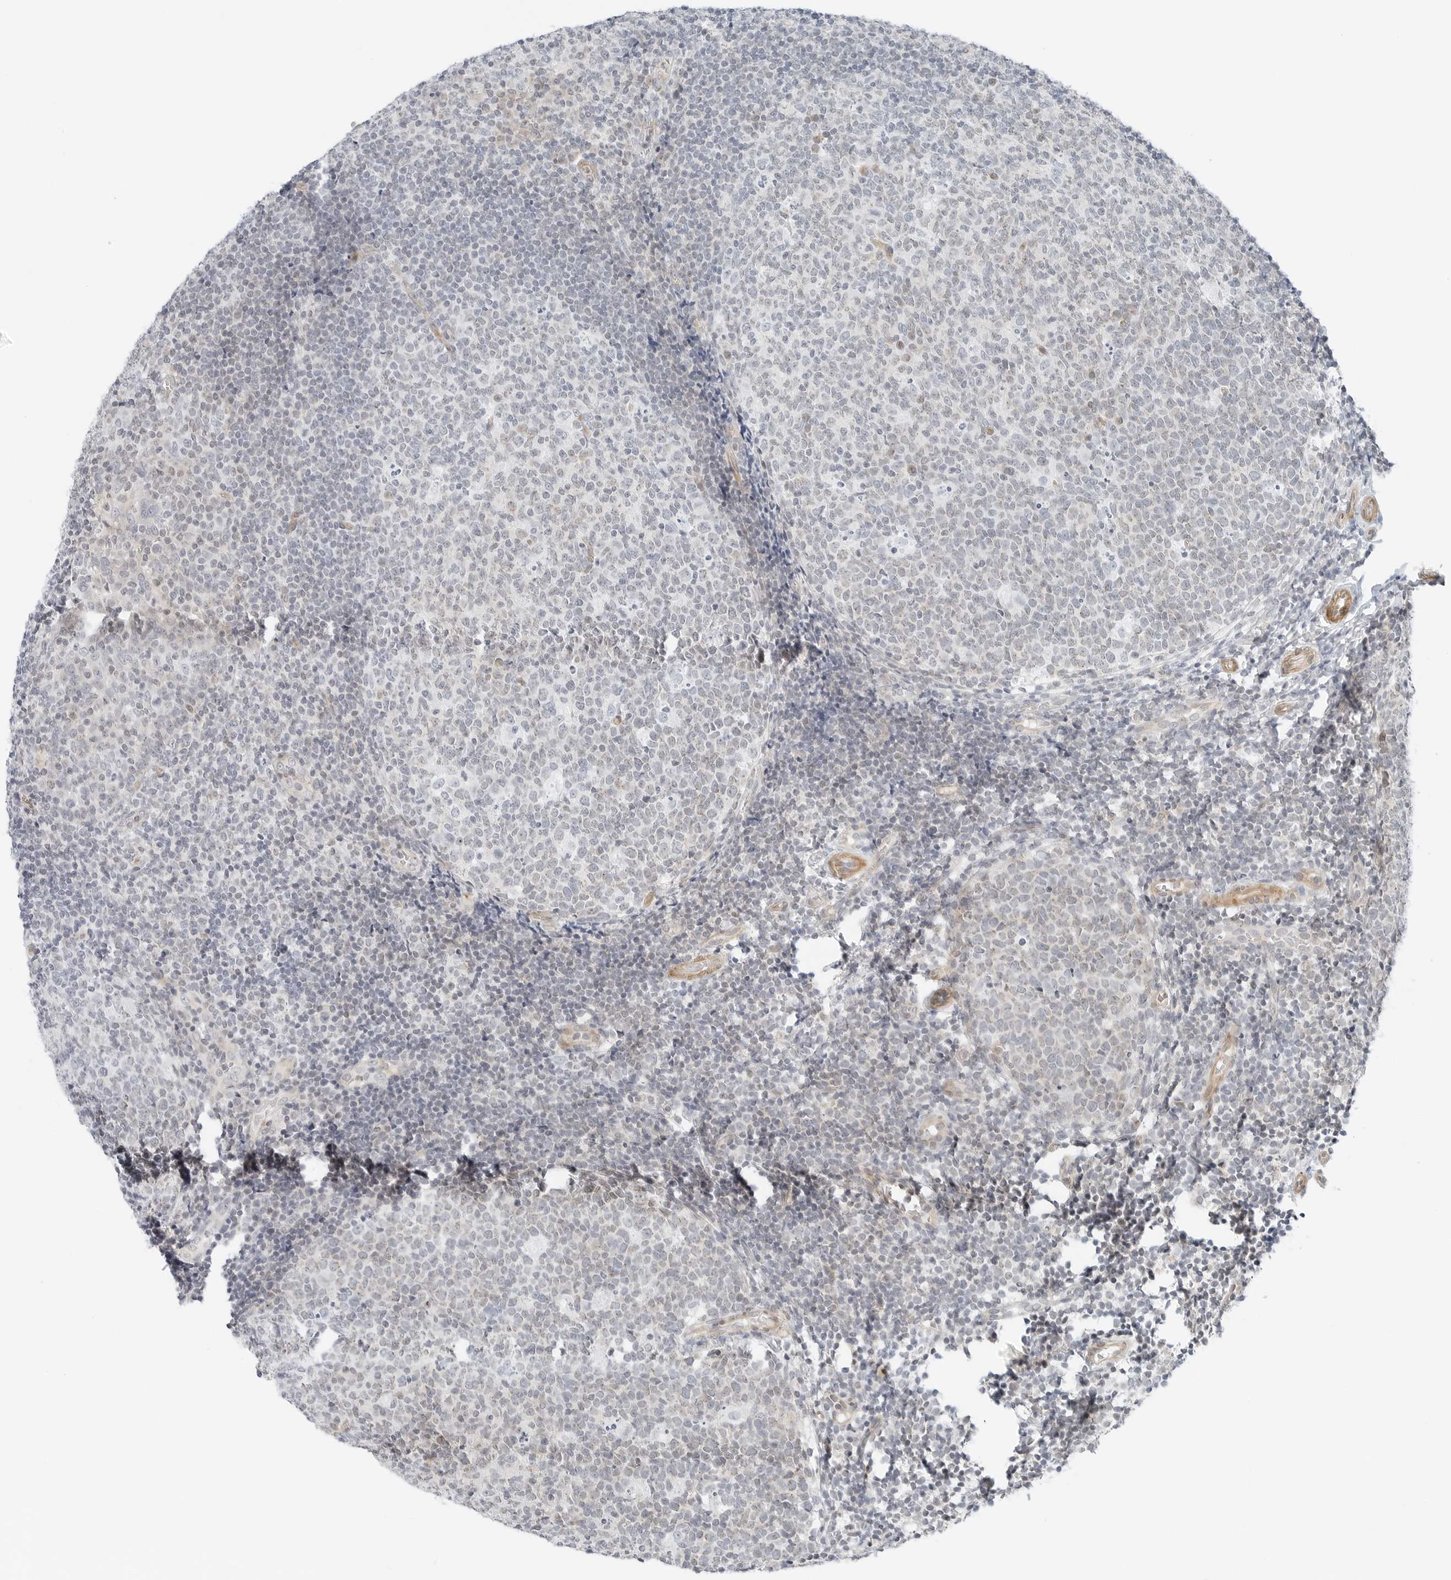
{"staining": {"intensity": "negative", "quantity": "none", "location": "none"}, "tissue": "tonsil", "cell_type": "Germinal center cells", "image_type": "normal", "snomed": [{"axis": "morphology", "description": "Normal tissue, NOS"}, {"axis": "topography", "description": "Tonsil"}], "caption": "High power microscopy image of an IHC histopathology image of normal tonsil, revealing no significant expression in germinal center cells. The staining was performed using DAB to visualize the protein expression in brown, while the nuclei were stained in blue with hematoxylin (Magnification: 20x).", "gene": "IQCC", "patient": {"sex": "female", "age": 19}}